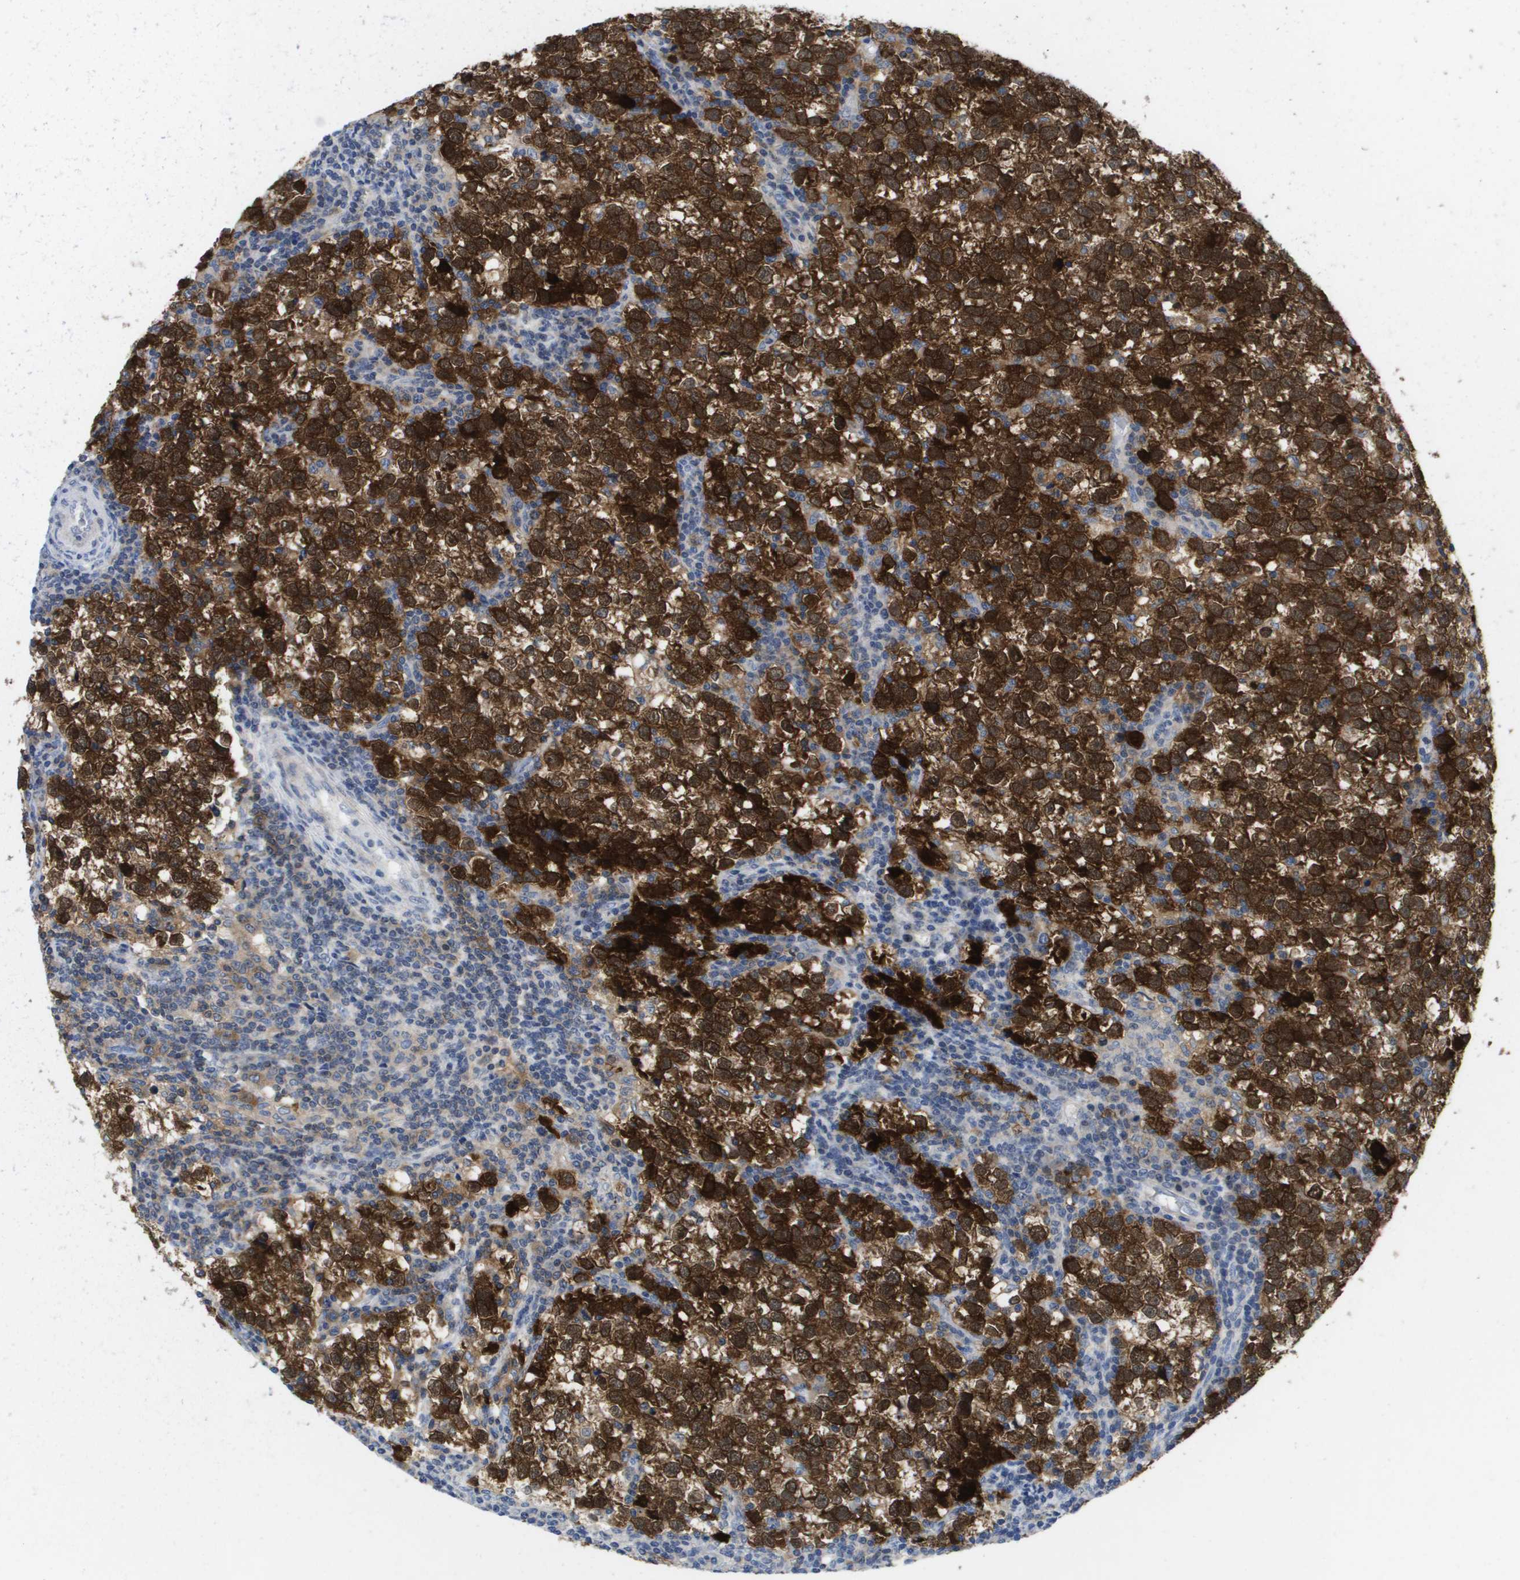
{"staining": {"intensity": "strong", "quantity": ">75%", "location": "cytoplasmic/membranous"}, "tissue": "testis cancer", "cell_type": "Tumor cells", "image_type": "cancer", "snomed": [{"axis": "morphology", "description": "Normal tissue, NOS"}, {"axis": "morphology", "description": "Seminoma, NOS"}, {"axis": "topography", "description": "Testis"}], "caption": "Brown immunohistochemical staining in human testis cancer (seminoma) displays strong cytoplasmic/membranous expression in about >75% of tumor cells.", "gene": "FKBP4", "patient": {"sex": "male", "age": 43}}